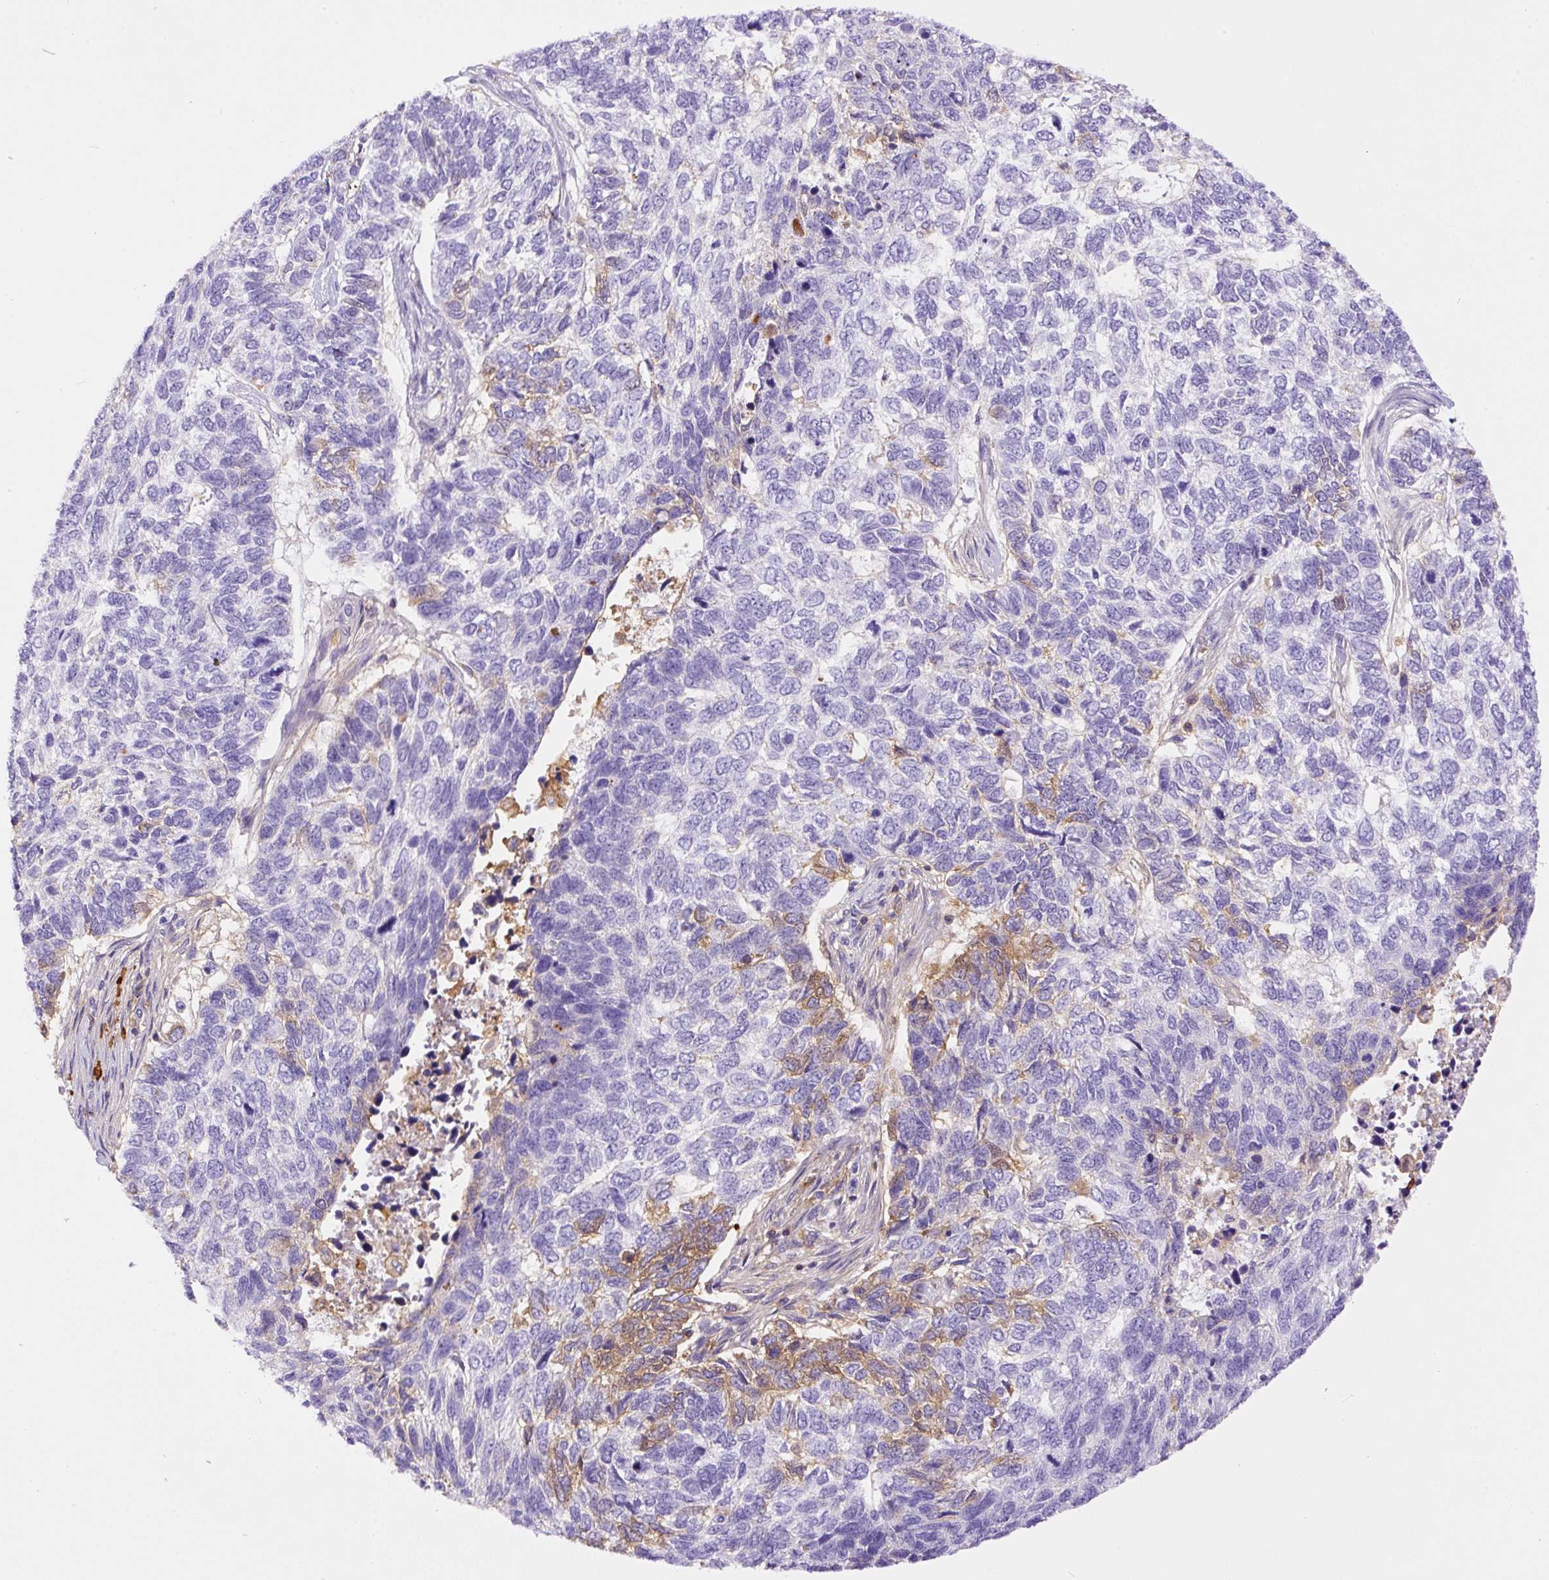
{"staining": {"intensity": "negative", "quantity": "none", "location": "none"}, "tissue": "skin cancer", "cell_type": "Tumor cells", "image_type": "cancer", "snomed": [{"axis": "morphology", "description": "Basal cell carcinoma"}, {"axis": "topography", "description": "Skin"}], "caption": "Protein analysis of skin cancer (basal cell carcinoma) exhibits no significant expression in tumor cells.", "gene": "APCS", "patient": {"sex": "female", "age": 65}}